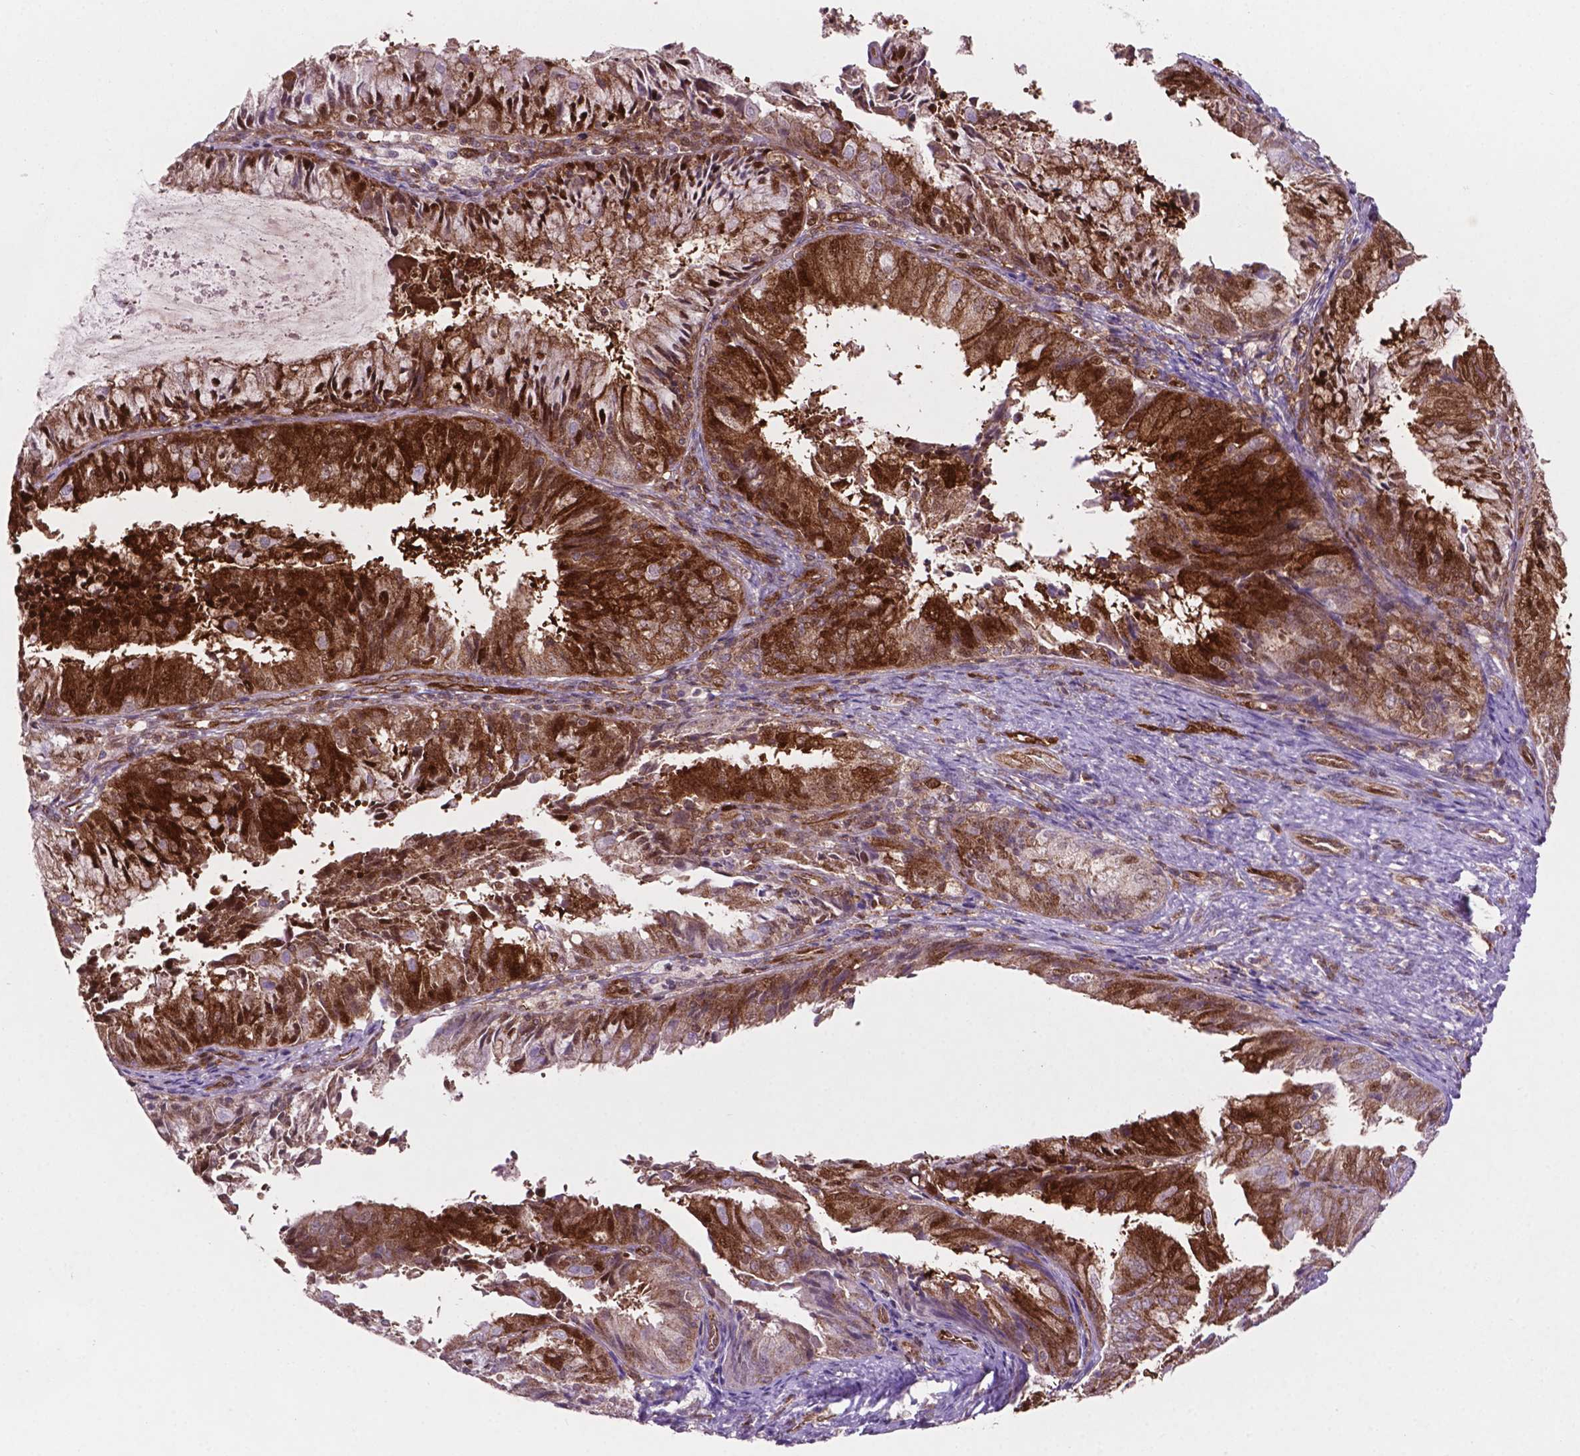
{"staining": {"intensity": "strong", "quantity": ">75%", "location": "cytoplasmic/membranous"}, "tissue": "endometrial cancer", "cell_type": "Tumor cells", "image_type": "cancer", "snomed": [{"axis": "morphology", "description": "Adenocarcinoma, NOS"}, {"axis": "topography", "description": "Endometrium"}], "caption": "A photomicrograph showing strong cytoplasmic/membranous staining in approximately >75% of tumor cells in adenocarcinoma (endometrial), as visualized by brown immunohistochemical staining.", "gene": "LDHA", "patient": {"sex": "female", "age": 57}}